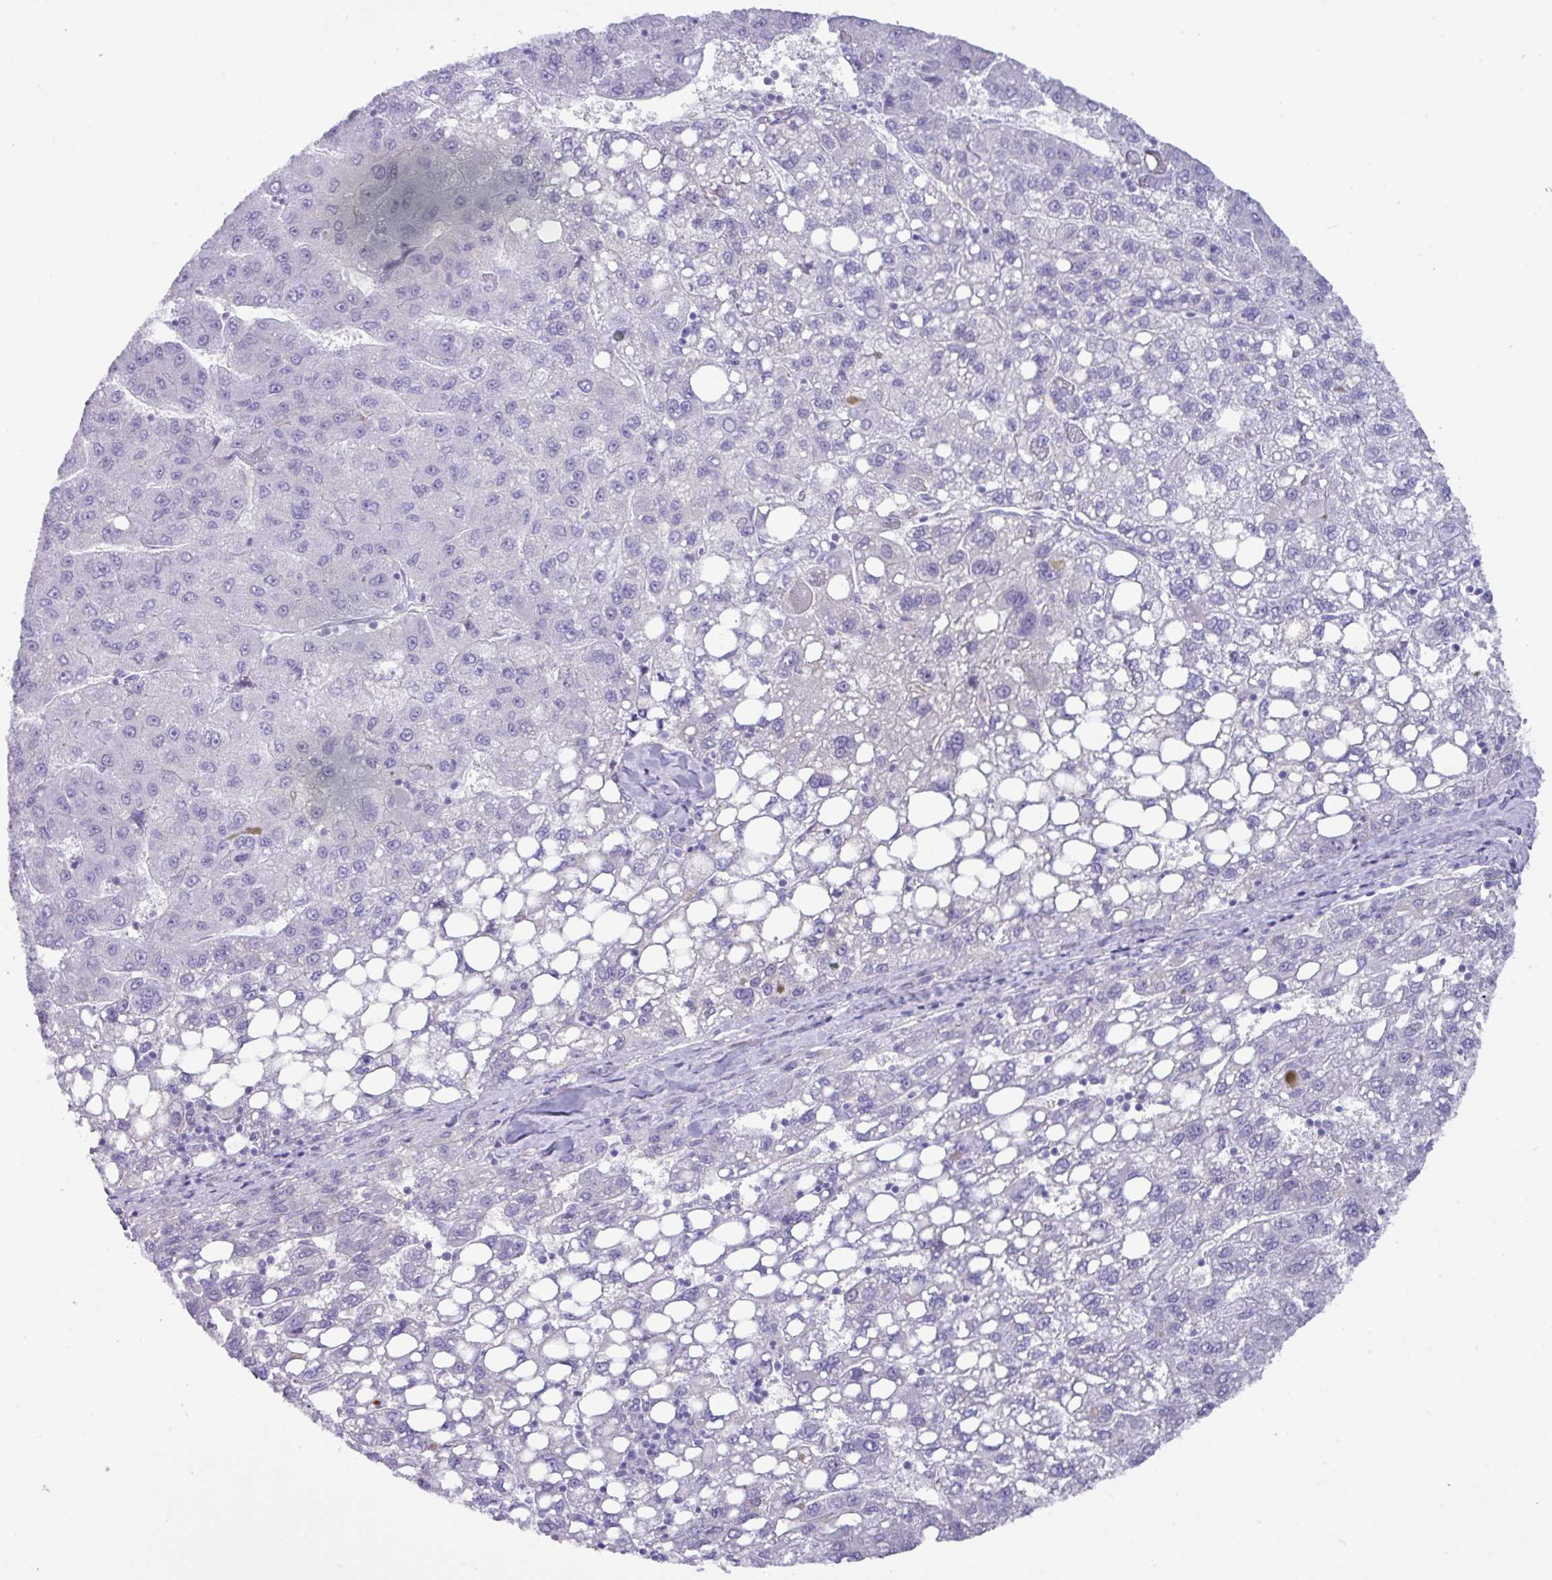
{"staining": {"intensity": "negative", "quantity": "none", "location": "none"}, "tissue": "liver cancer", "cell_type": "Tumor cells", "image_type": "cancer", "snomed": [{"axis": "morphology", "description": "Carcinoma, Hepatocellular, NOS"}, {"axis": "topography", "description": "Liver"}], "caption": "IHC image of human liver cancer stained for a protein (brown), which exhibits no staining in tumor cells.", "gene": "ZNF524", "patient": {"sex": "female", "age": 82}}